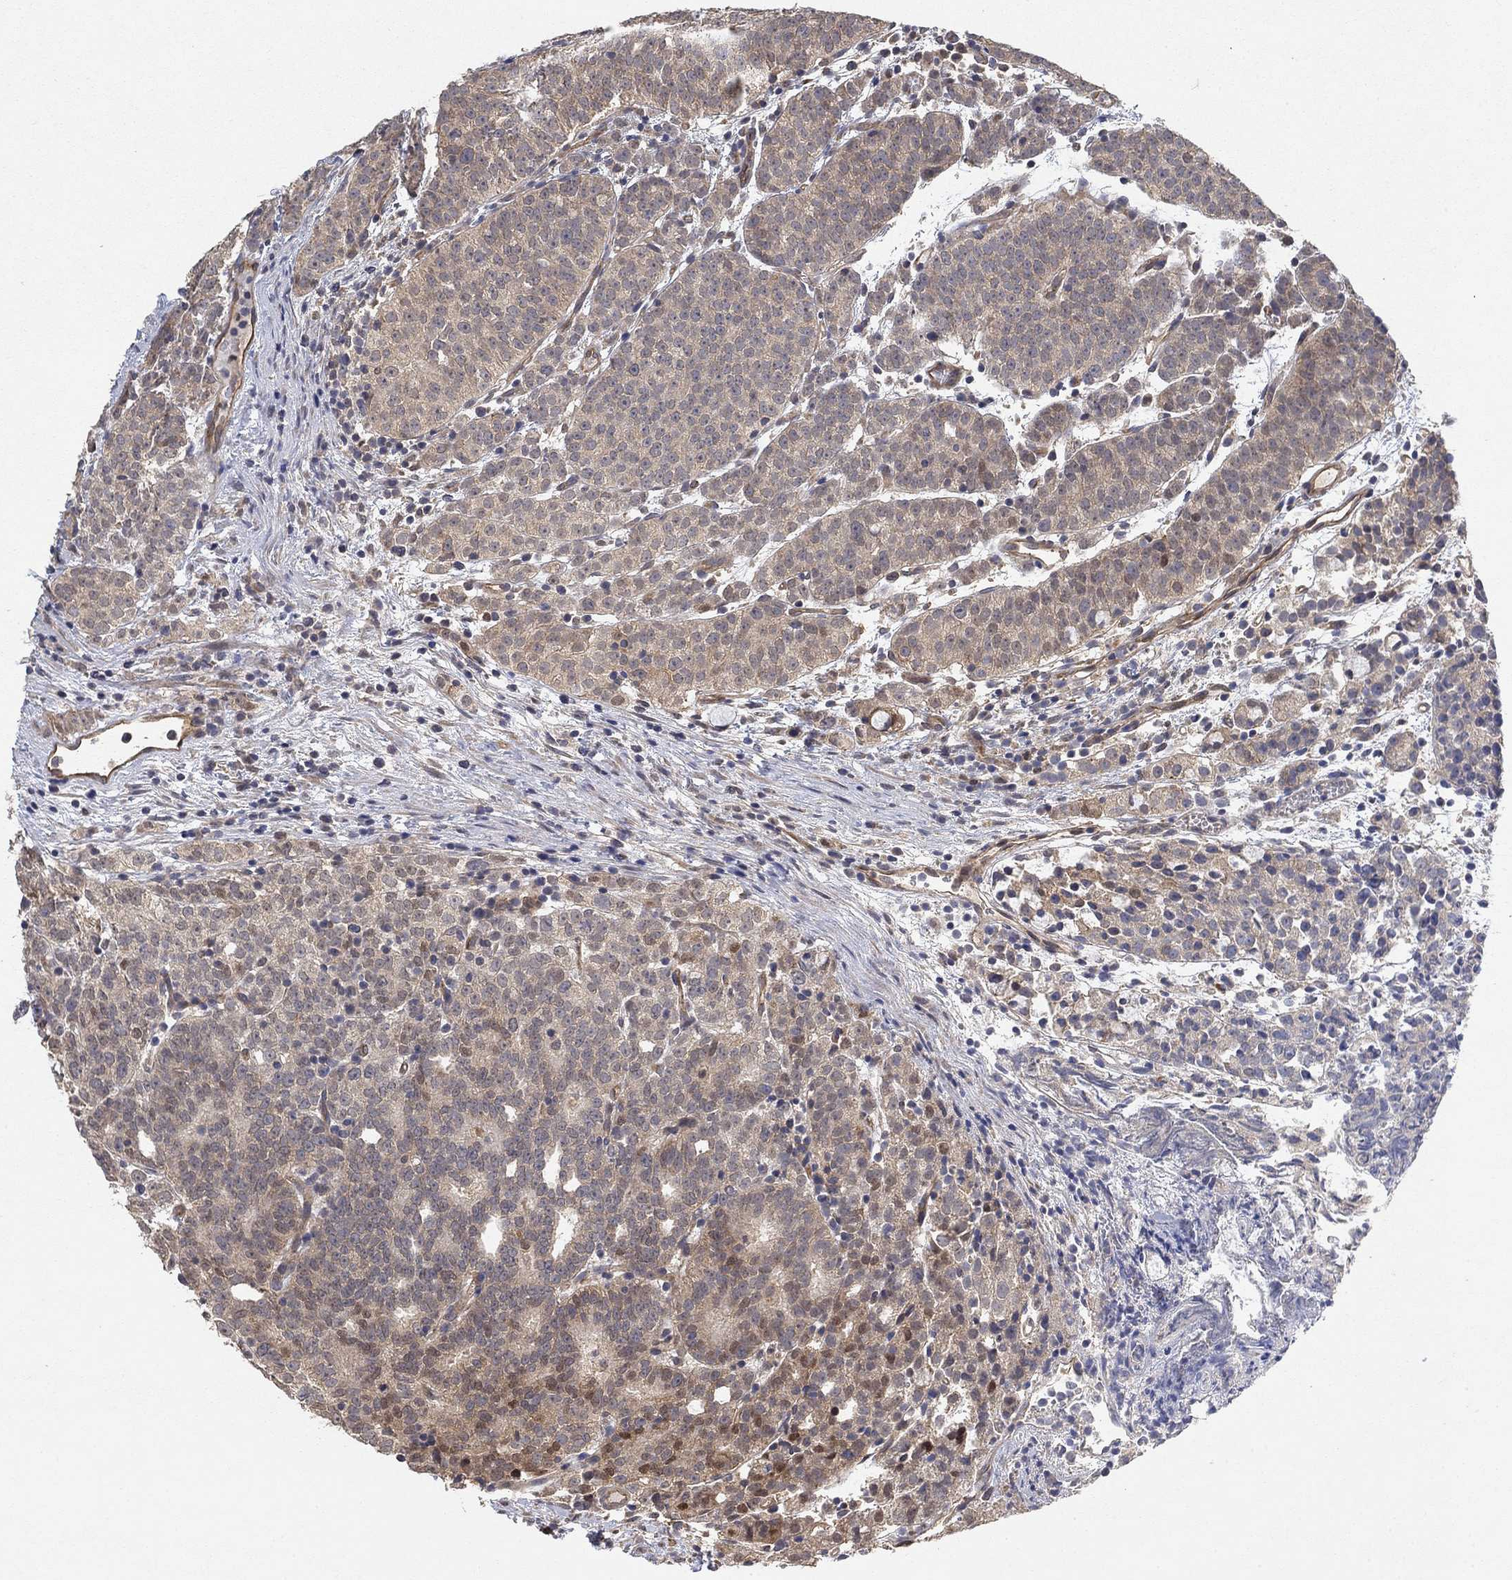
{"staining": {"intensity": "negative", "quantity": "none", "location": "none"}, "tissue": "prostate cancer", "cell_type": "Tumor cells", "image_type": "cancer", "snomed": [{"axis": "morphology", "description": "Adenocarcinoma, High grade"}, {"axis": "topography", "description": "Prostate"}], "caption": "Immunohistochemistry (IHC) micrograph of neoplastic tissue: human prostate cancer (high-grade adenocarcinoma) stained with DAB (3,3'-diaminobenzidine) shows no significant protein positivity in tumor cells.", "gene": "MCUR1", "patient": {"sex": "male", "age": 53}}